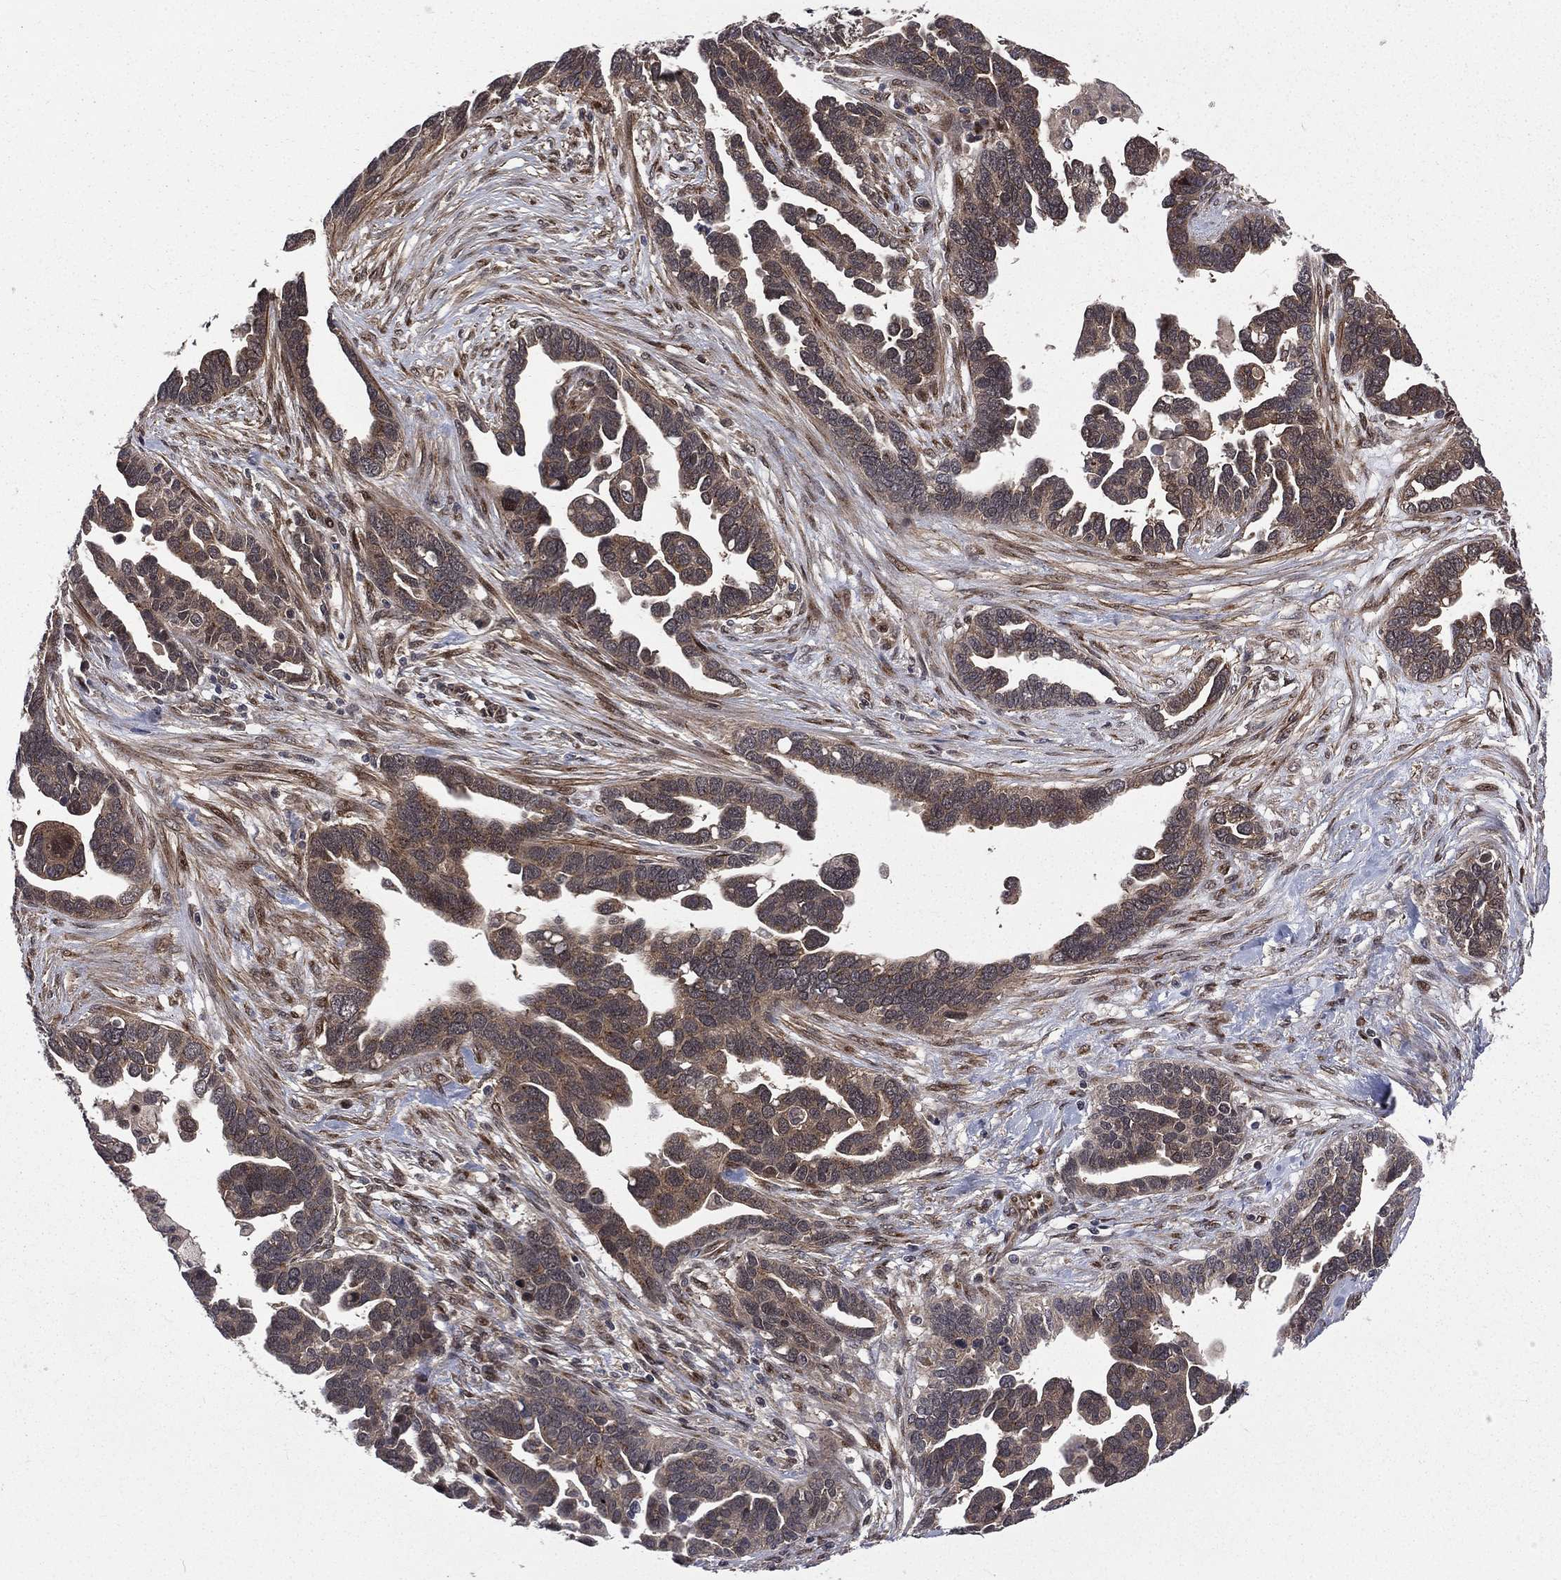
{"staining": {"intensity": "weak", "quantity": ">75%", "location": "cytoplasmic/membranous"}, "tissue": "ovarian cancer", "cell_type": "Tumor cells", "image_type": "cancer", "snomed": [{"axis": "morphology", "description": "Cystadenocarcinoma, serous, NOS"}, {"axis": "topography", "description": "Ovary"}], "caption": "An IHC micrograph of neoplastic tissue is shown. Protein staining in brown labels weak cytoplasmic/membranous positivity in serous cystadenocarcinoma (ovarian) within tumor cells.", "gene": "ARL3", "patient": {"sex": "female", "age": 54}}